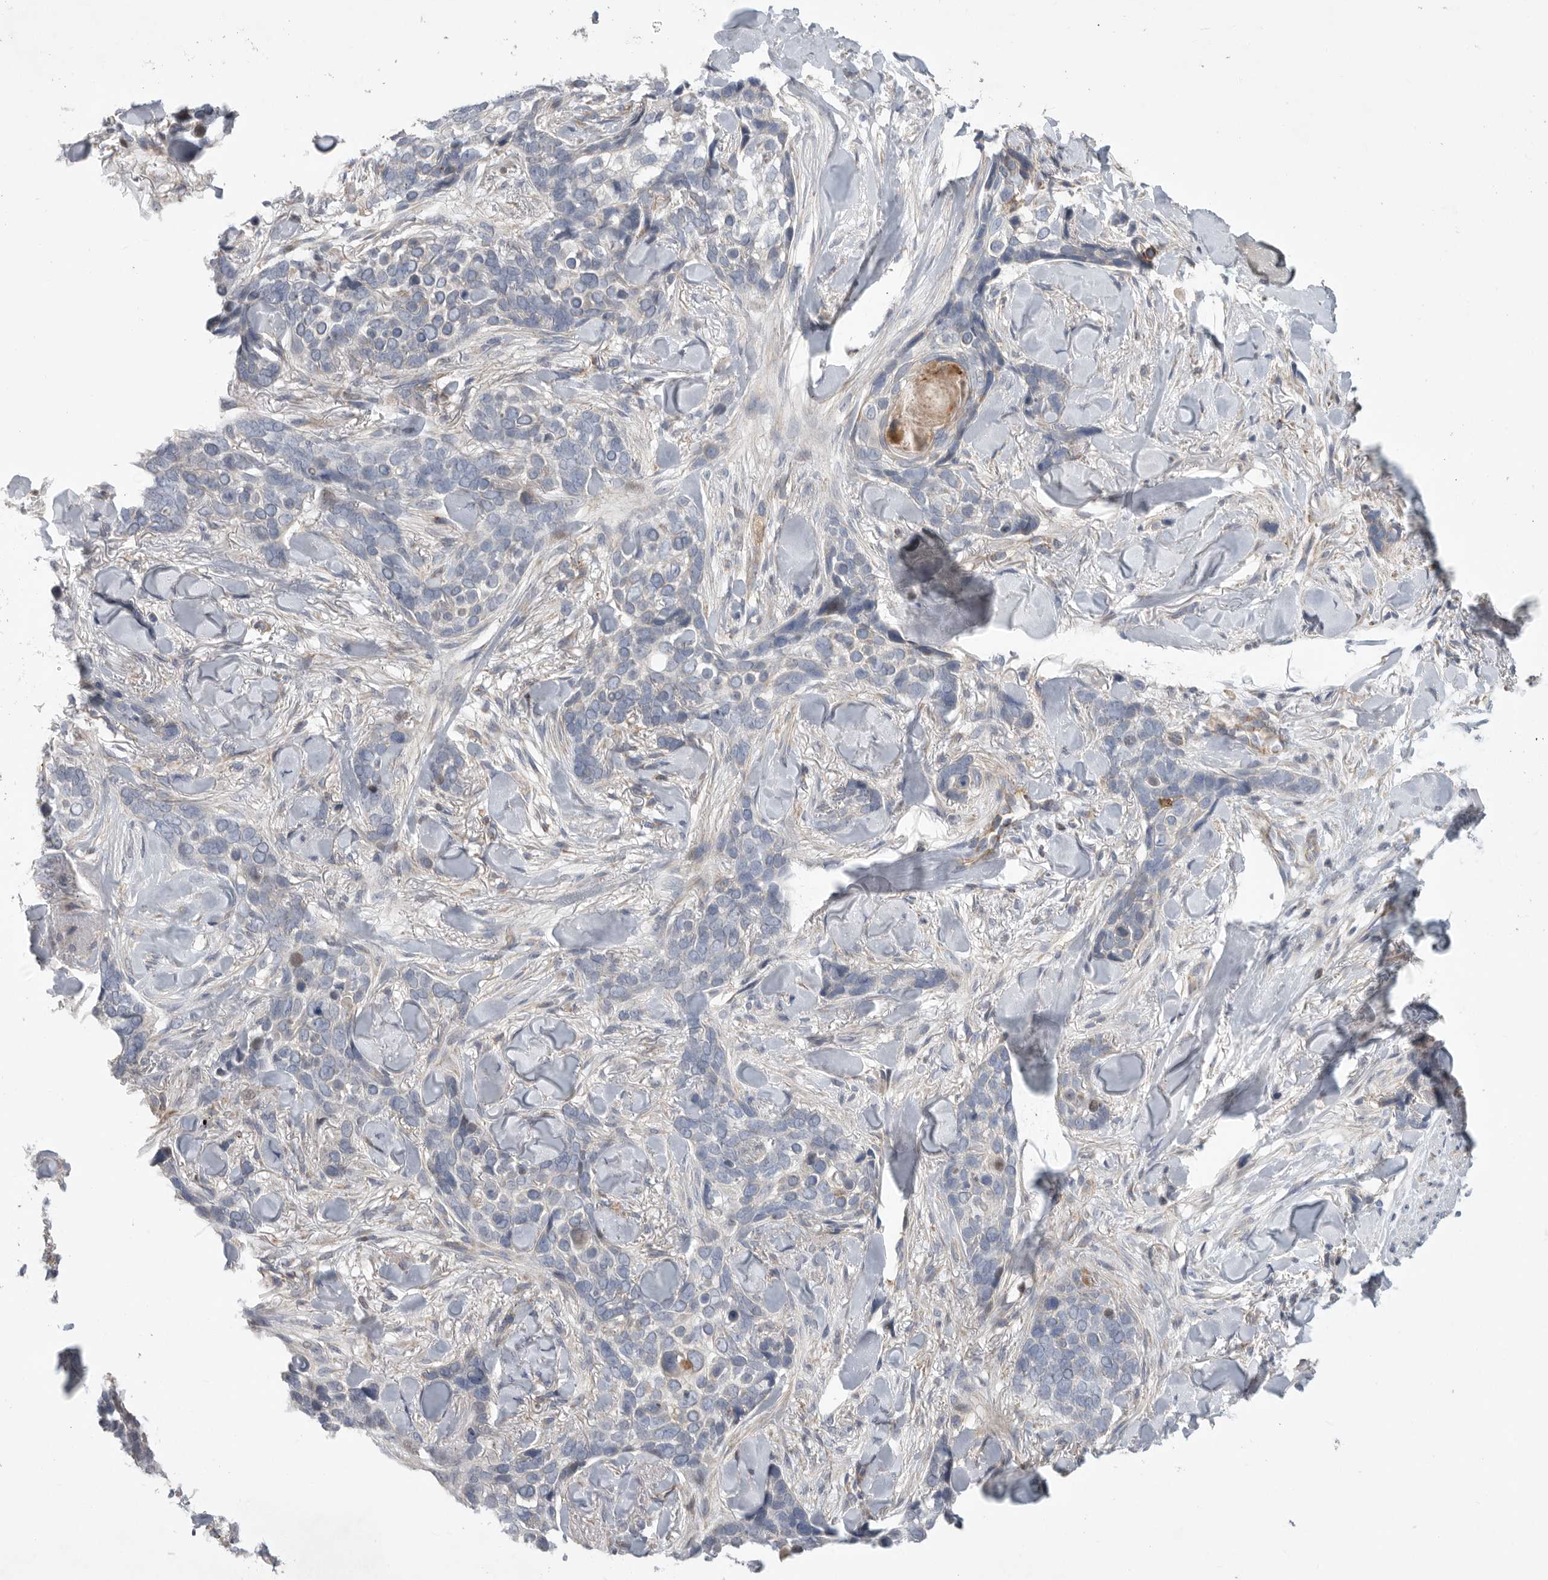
{"staining": {"intensity": "negative", "quantity": "none", "location": "none"}, "tissue": "skin cancer", "cell_type": "Tumor cells", "image_type": "cancer", "snomed": [{"axis": "morphology", "description": "Basal cell carcinoma"}, {"axis": "topography", "description": "Skin"}], "caption": "Immunohistochemical staining of basal cell carcinoma (skin) displays no significant staining in tumor cells.", "gene": "MPZL1", "patient": {"sex": "female", "age": 82}}